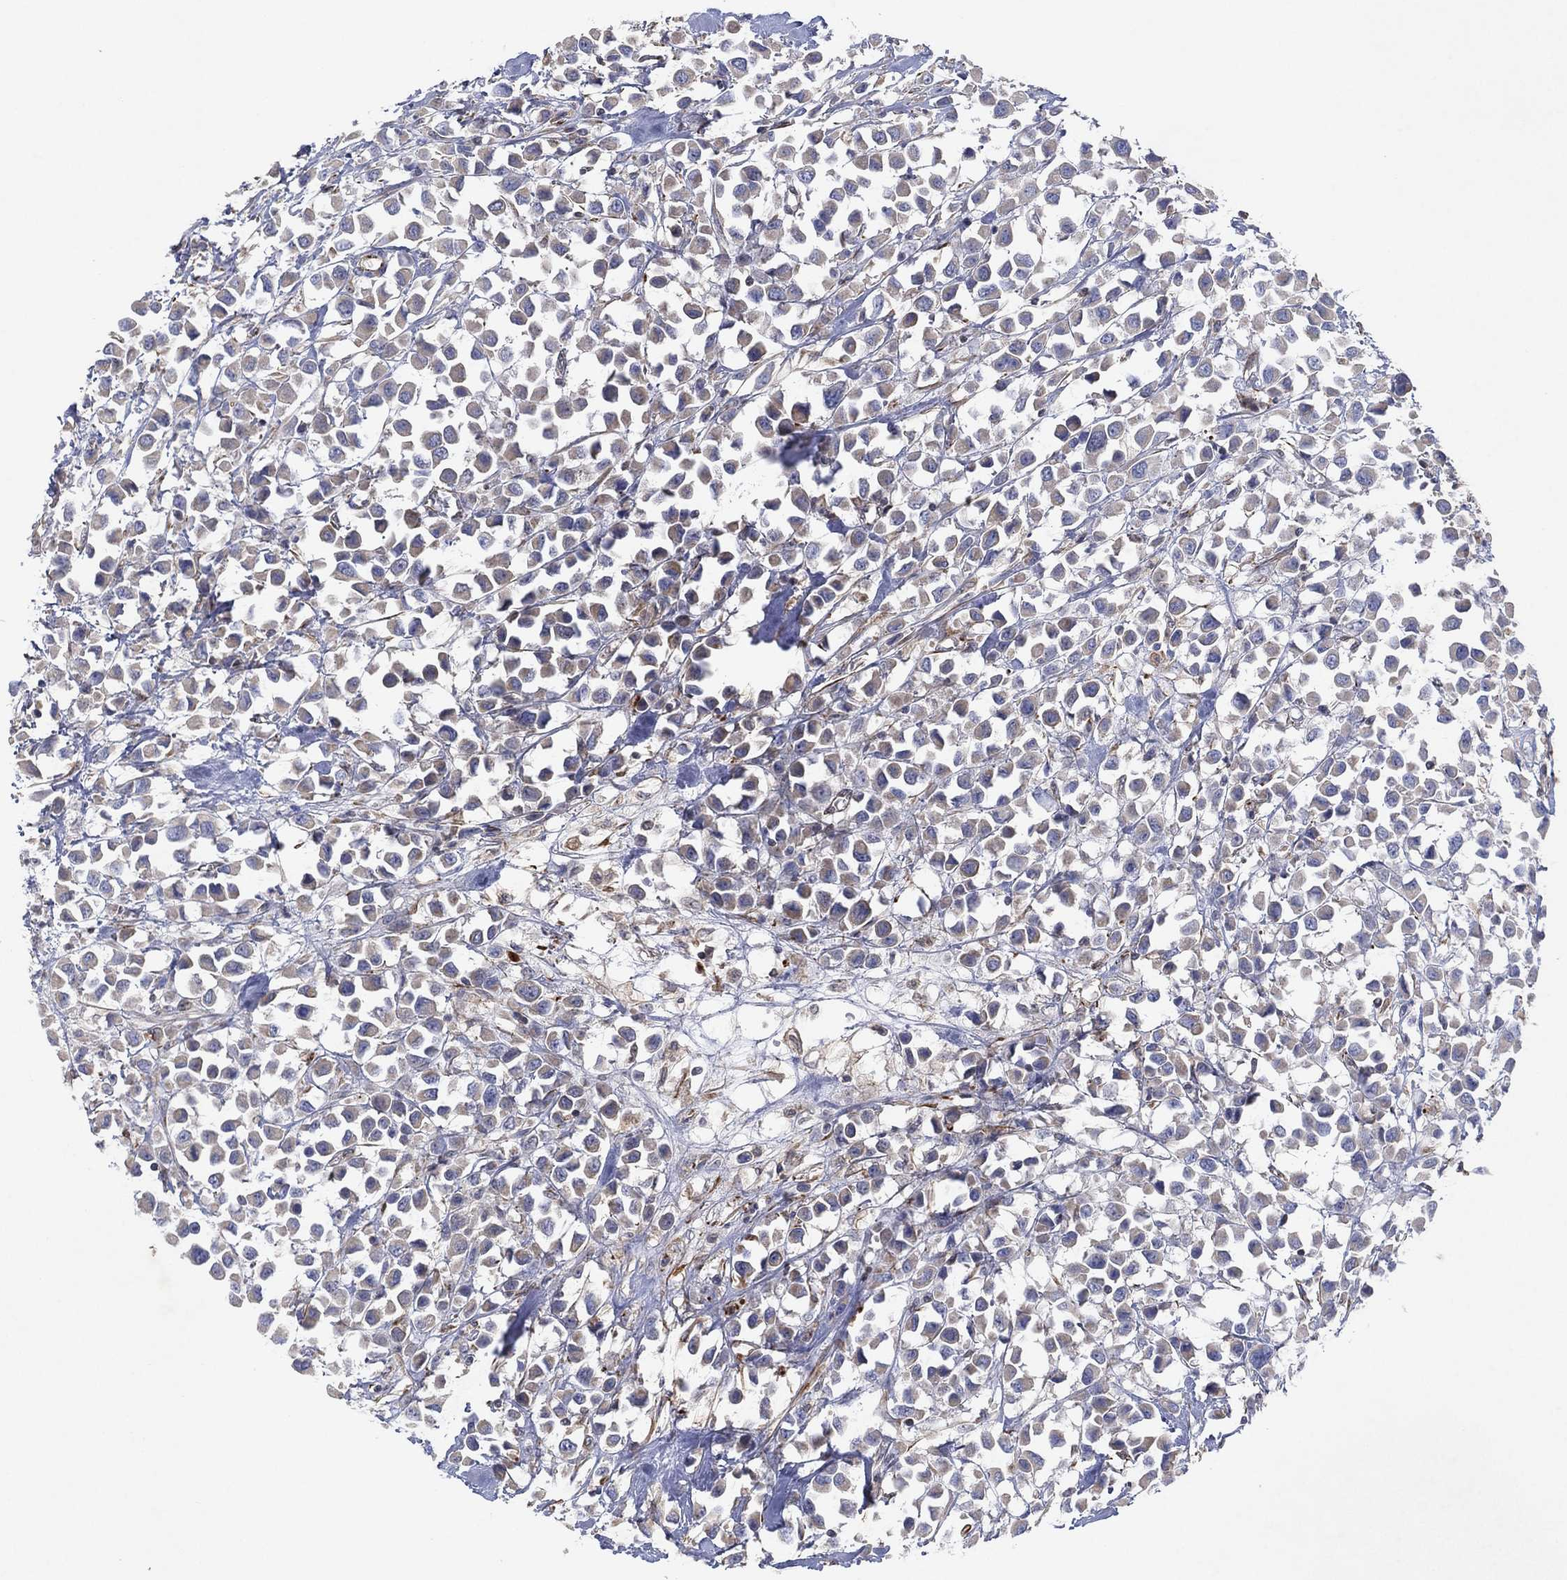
{"staining": {"intensity": "negative", "quantity": "none", "location": "none"}, "tissue": "breast cancer", "cell_type": "Tumor cells", "image_type": "cancer", "snomed": [{"axis": "morphology", "description": "Duct carcinoma"}, {"axis": "topography", "description": "Breast"}], "caption": "DAB (3,3'-diaminobenzidine) immunohistochemical staining of human breast cancer exhibits no significant staining in tumor cells.", "gene": "FLI1", "patient": {"sex": "female", "age": 61}}